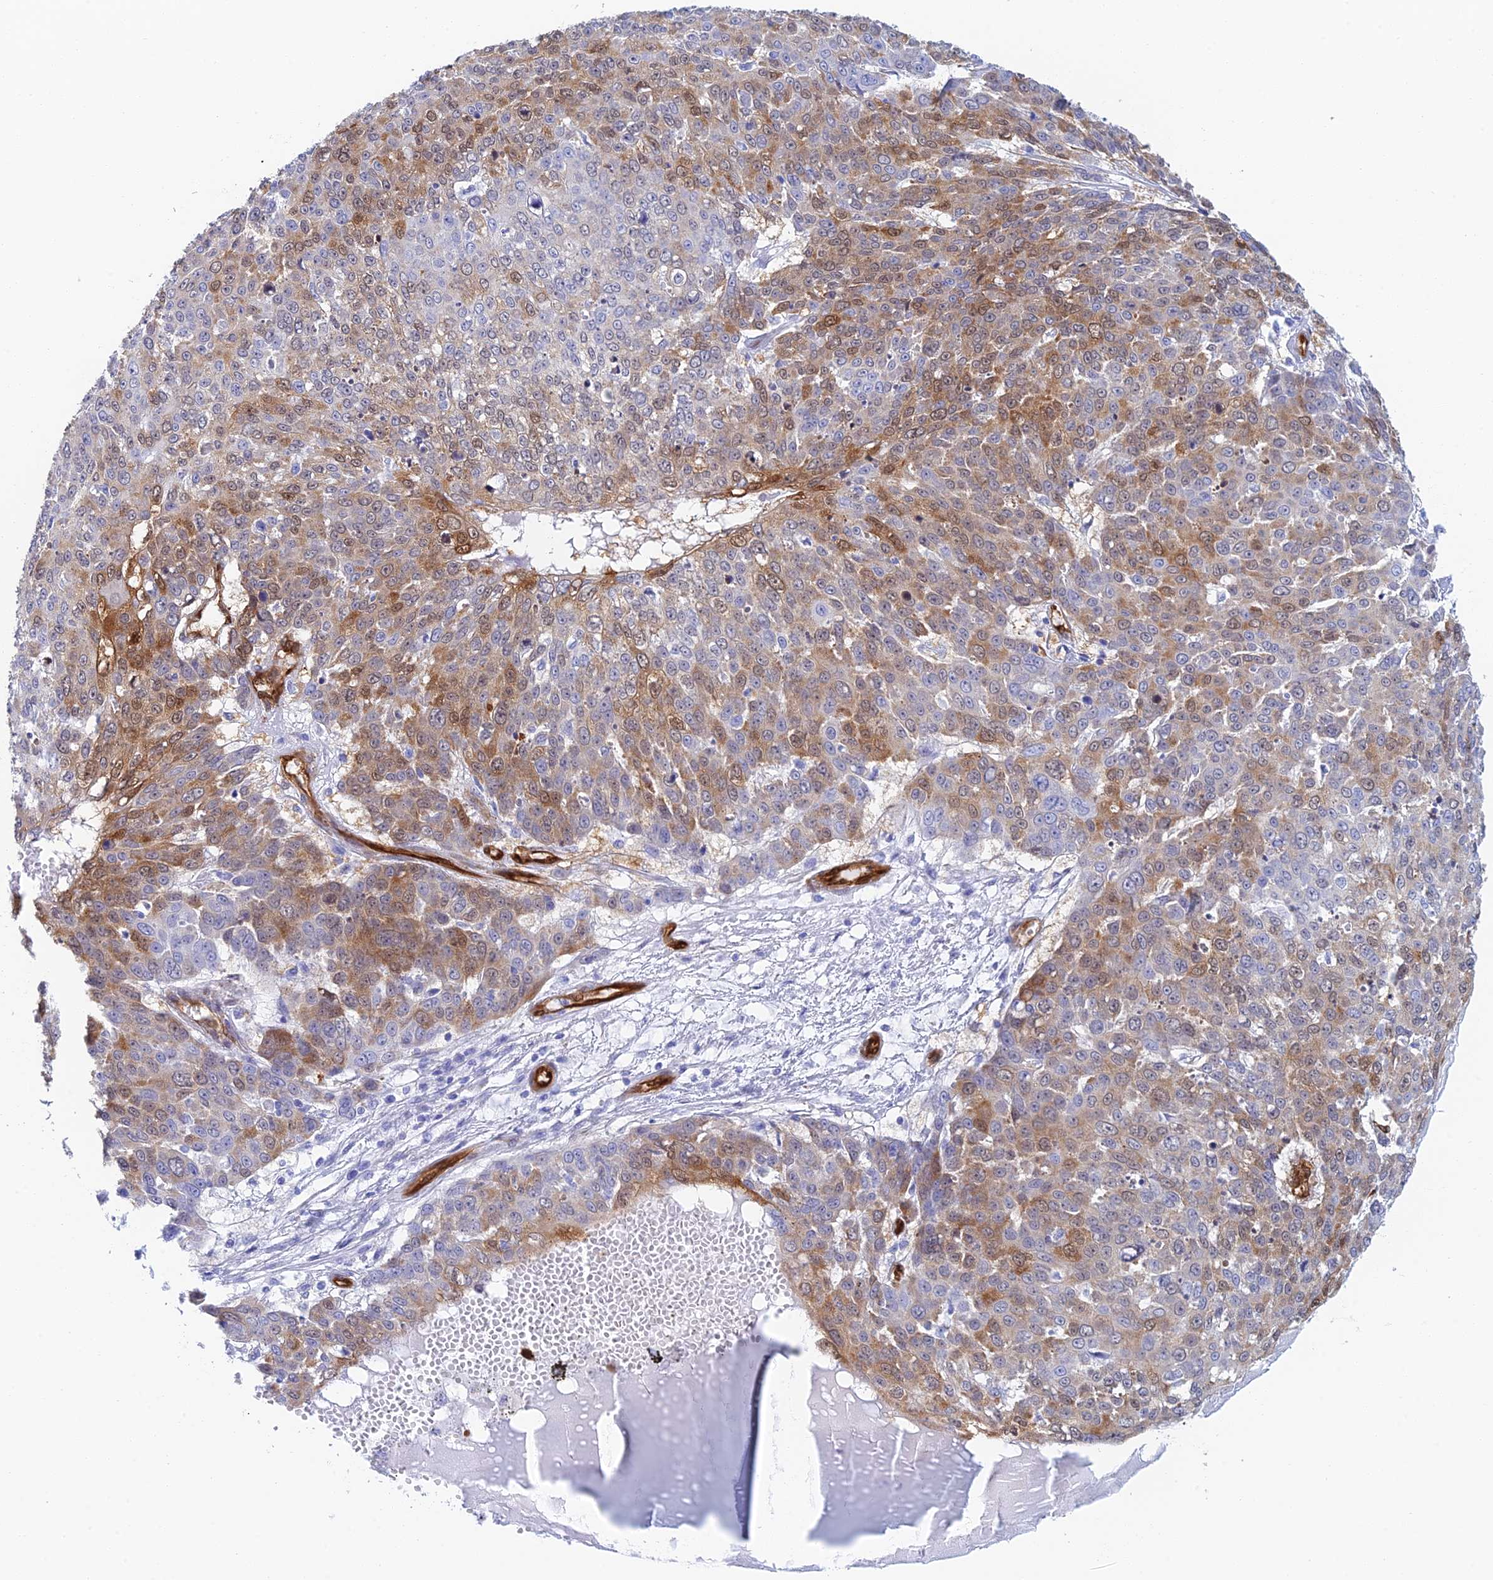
{"staining": {"intensity": "moderate", "quantity": "25%-75%", "location": "cytoplasmic/membranous"}, "tissue": "skin cancer", "cell_type": "Tumor cells", "image_type": "cancer", "snomed": [{"axis": "morphology", "description": "Squamous cell carcinoma, NOS"}, {"axis": "topography", "description": "Skin"}], "caption": "DAB (3,3'-diaminobenzidine) immunohistochemical staining of skin cancer reveals moderate cytoplasmic/membranous protein positivity in approximately 25%-75% of tumor cells.", "gene": "CRIP2", "patient": {"sex": "male", "age": 71}}